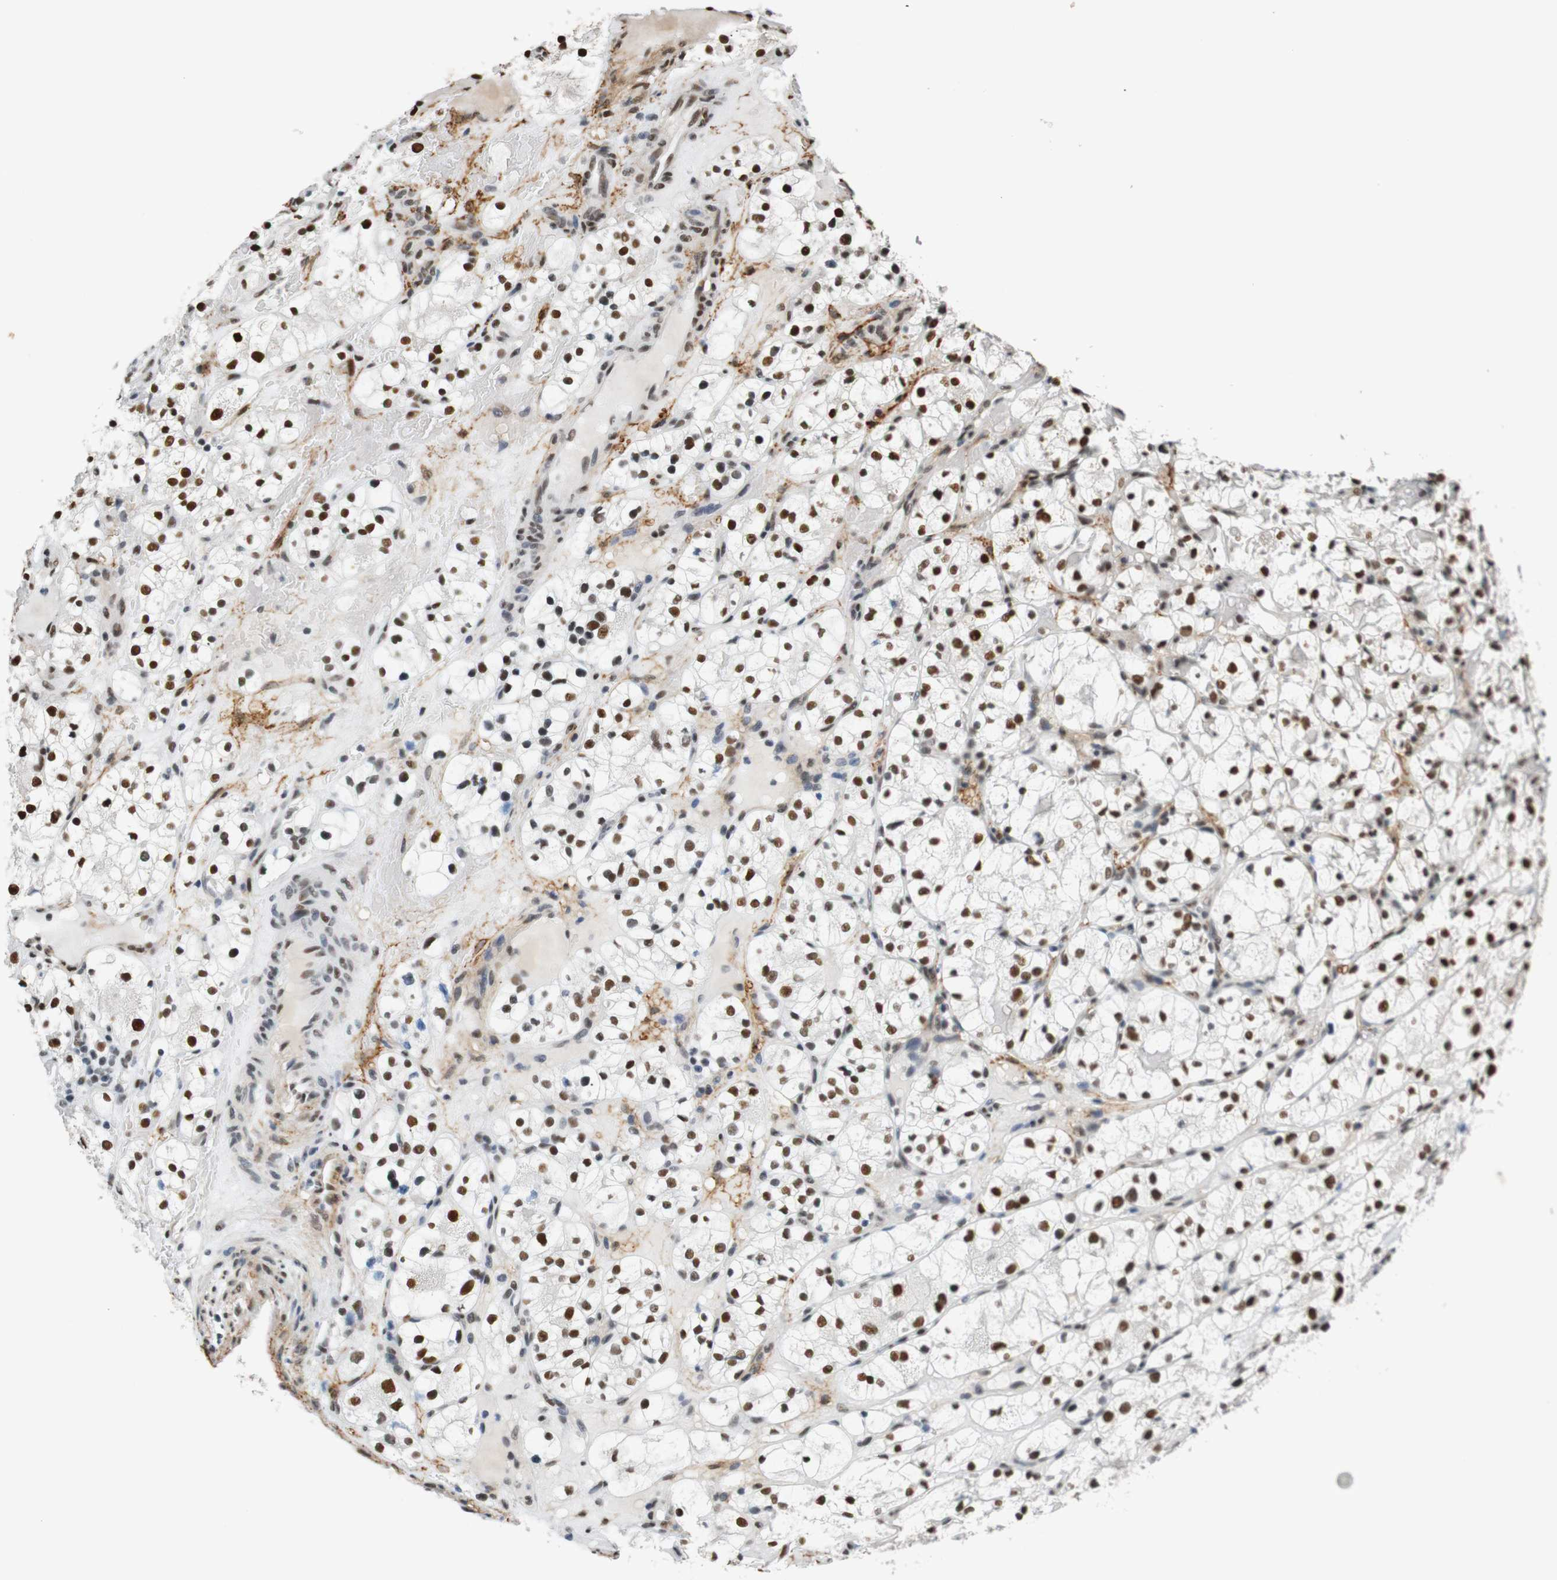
{"staining": {"intensity": "strong", "quantity": ">75%", "location": "nuclear"}, "tissue": "renal cancer", "cell_type": "Tumor cells", "image_type": "cancer", "snomed": [{"axis": "morphology", "description": "Adenocarcinoma, NOS"}, {"axis": "topography", "description": "Kidney"}], "caption": "Immunohistochemical staining of human renal cancer reveals high levels of strong nuclear protein positivity in about >75% of tumor cells.", "gene": "HEXIM1", "patient": {"sex": "female", "age": 60}}